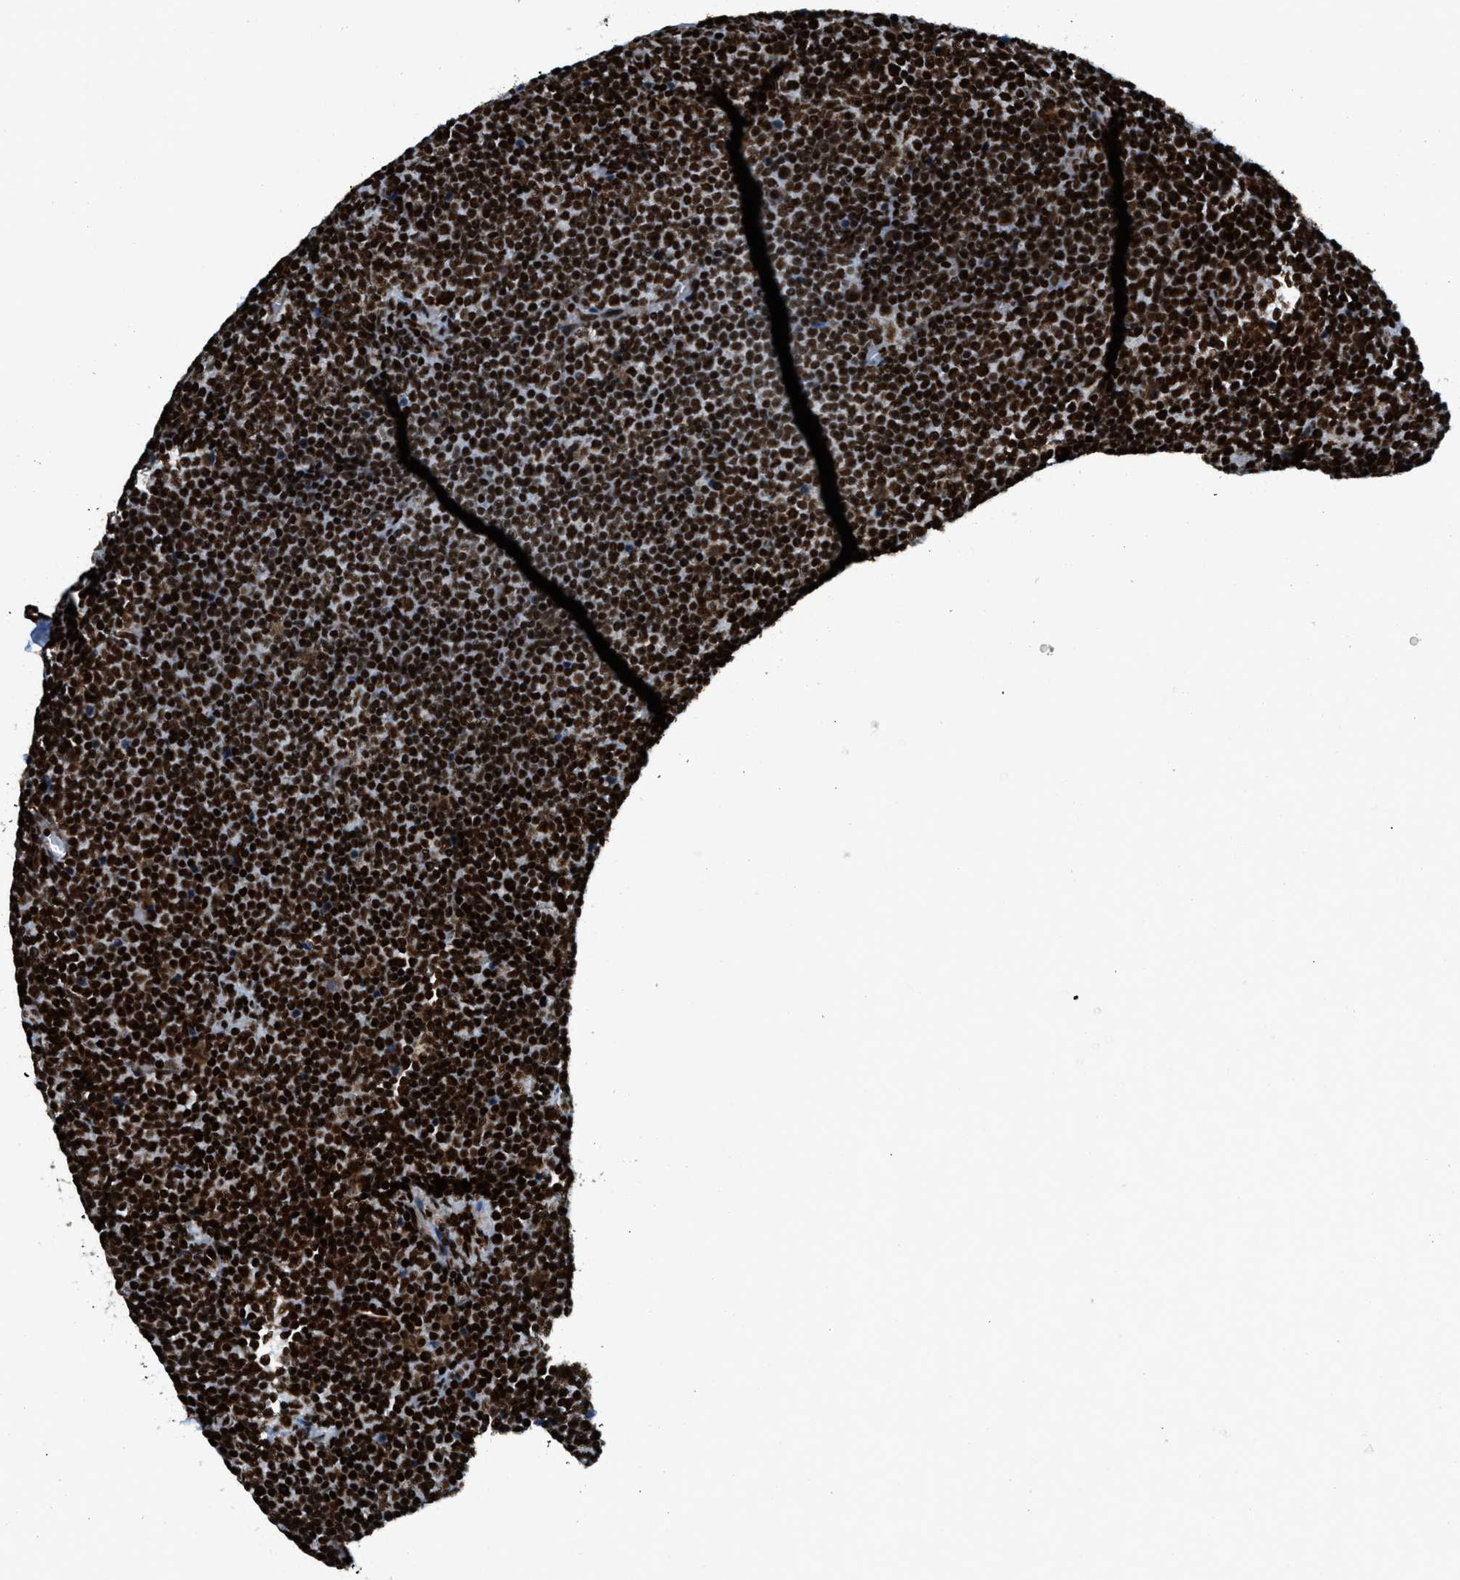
{"staining": {"intensity": "strong", "quantity": ">75%", "location": "nuclear"}, "tissue": "lymphoma", "cell_type": "Tumor cells", "image_type": "cancer", "snomed": [{"axis": "morphology", "description": "Malignant lymphoma, non-Hodgkin's type, Low grade"}, {"axis": "topography", "description": "Lymph node"}], "caption": "Immunohistochemistry (IHC) histopathology image of human low-grade malignant lymphoma, non-Hodgkin's type stained for a protein (brown), which displays high levels of strong nuclear expression in approximately >75% of tumor cells.", "gene": "GABPB1", "patient": {"sex": "female", "age": 67}}